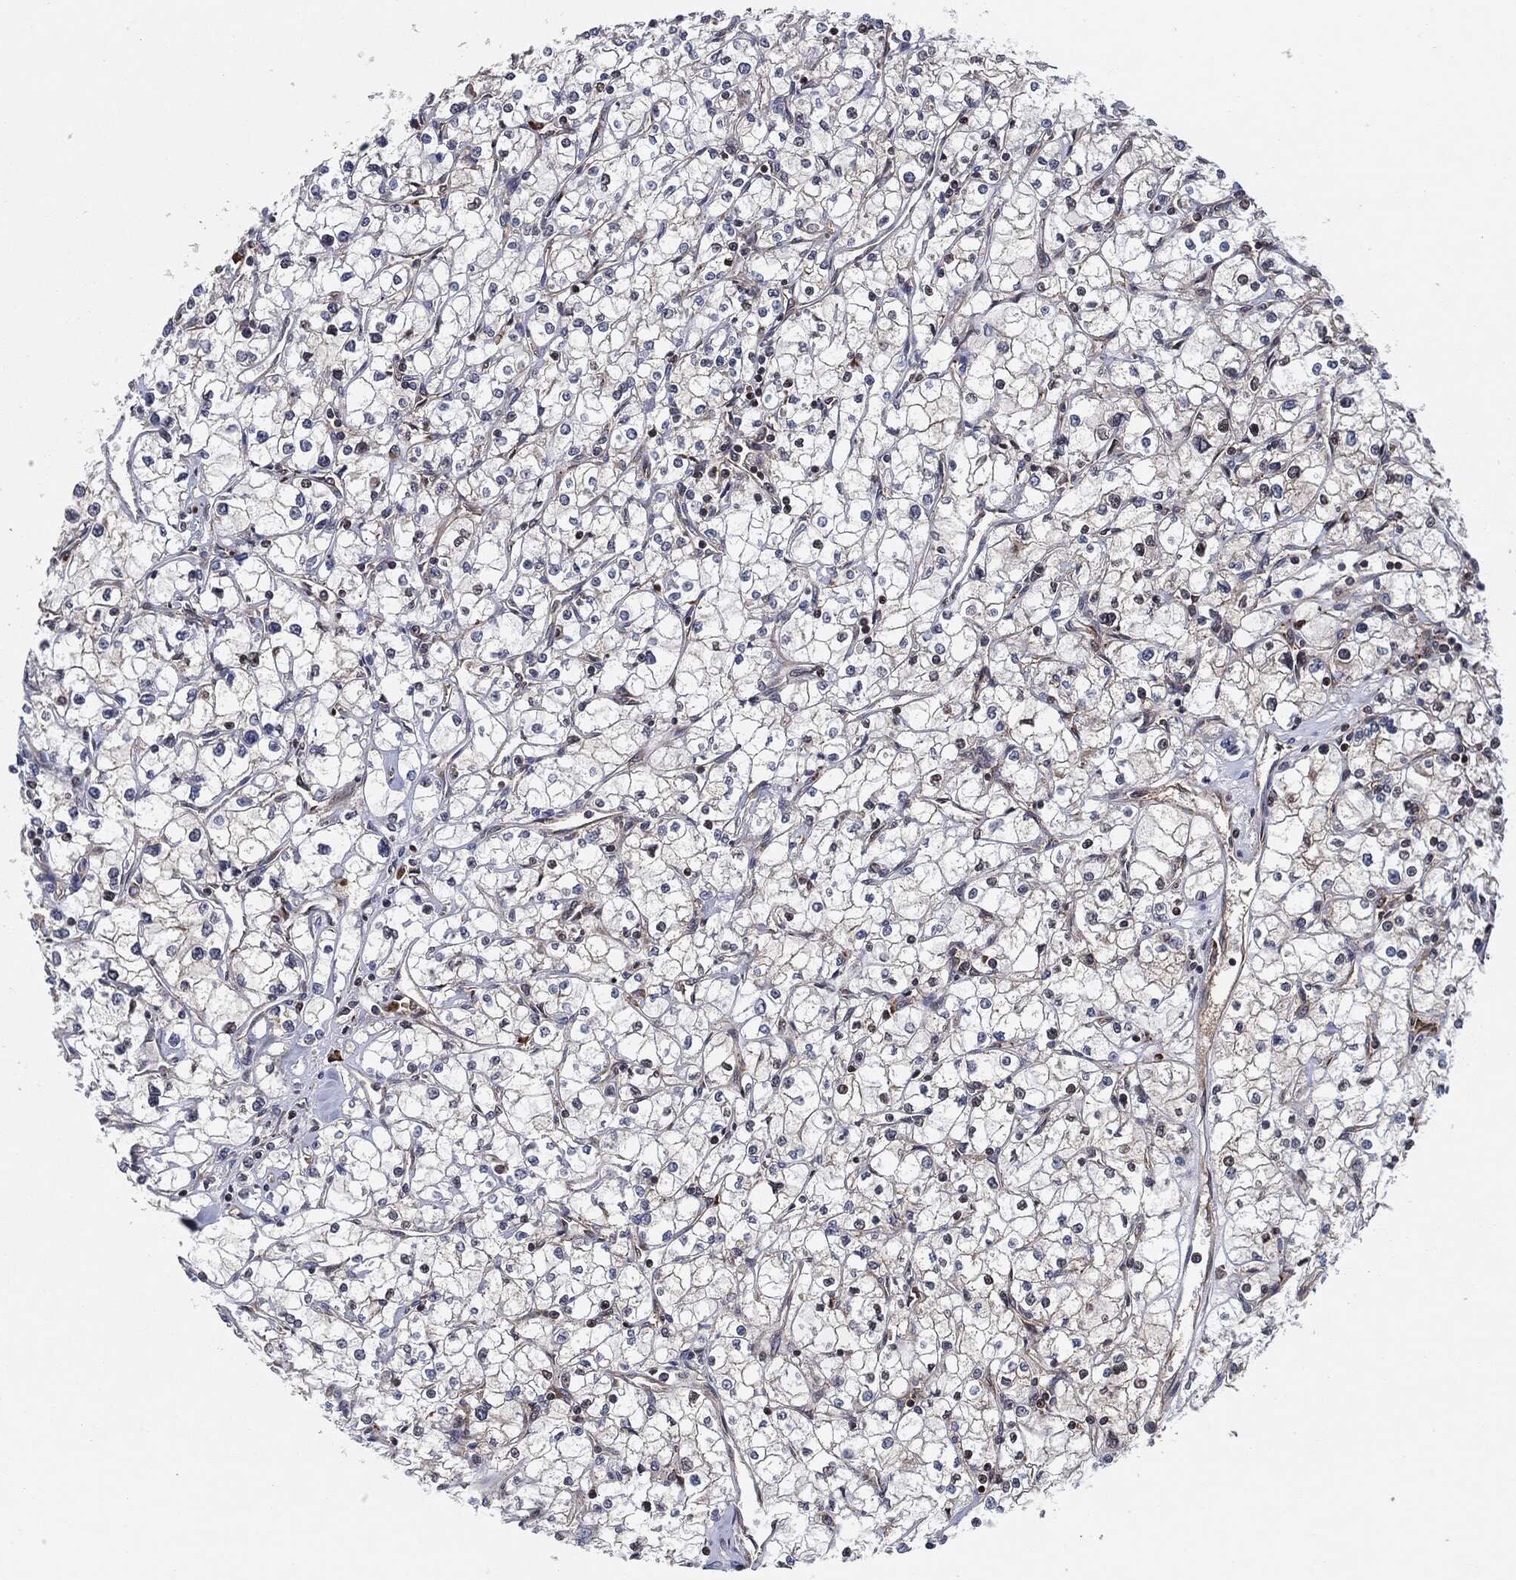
{"staining": {"intensity": "negative", "quantity": "none", "location": "none"}, "tissue": "renal cancer", "cell_type": "Tumor cells", "image_type": "cancer", "snomed": [{"axis": "morphology", "description": "Adenocarcinoma, NOS"}, {"axis": "topography", "description": "Kidney"}], "caption": "Tumor cells show no significant protein staining in renal adenocarcinoma. Brightfield microscopy of immunohistochemistry (IHC) stained with DAB (3,3'-diaminobenzidine) (brown) and hematoxylin (blue), captured at high magnification.", "gene": "EIF2S2", "patient": {"sex": "male", "age": 67}}